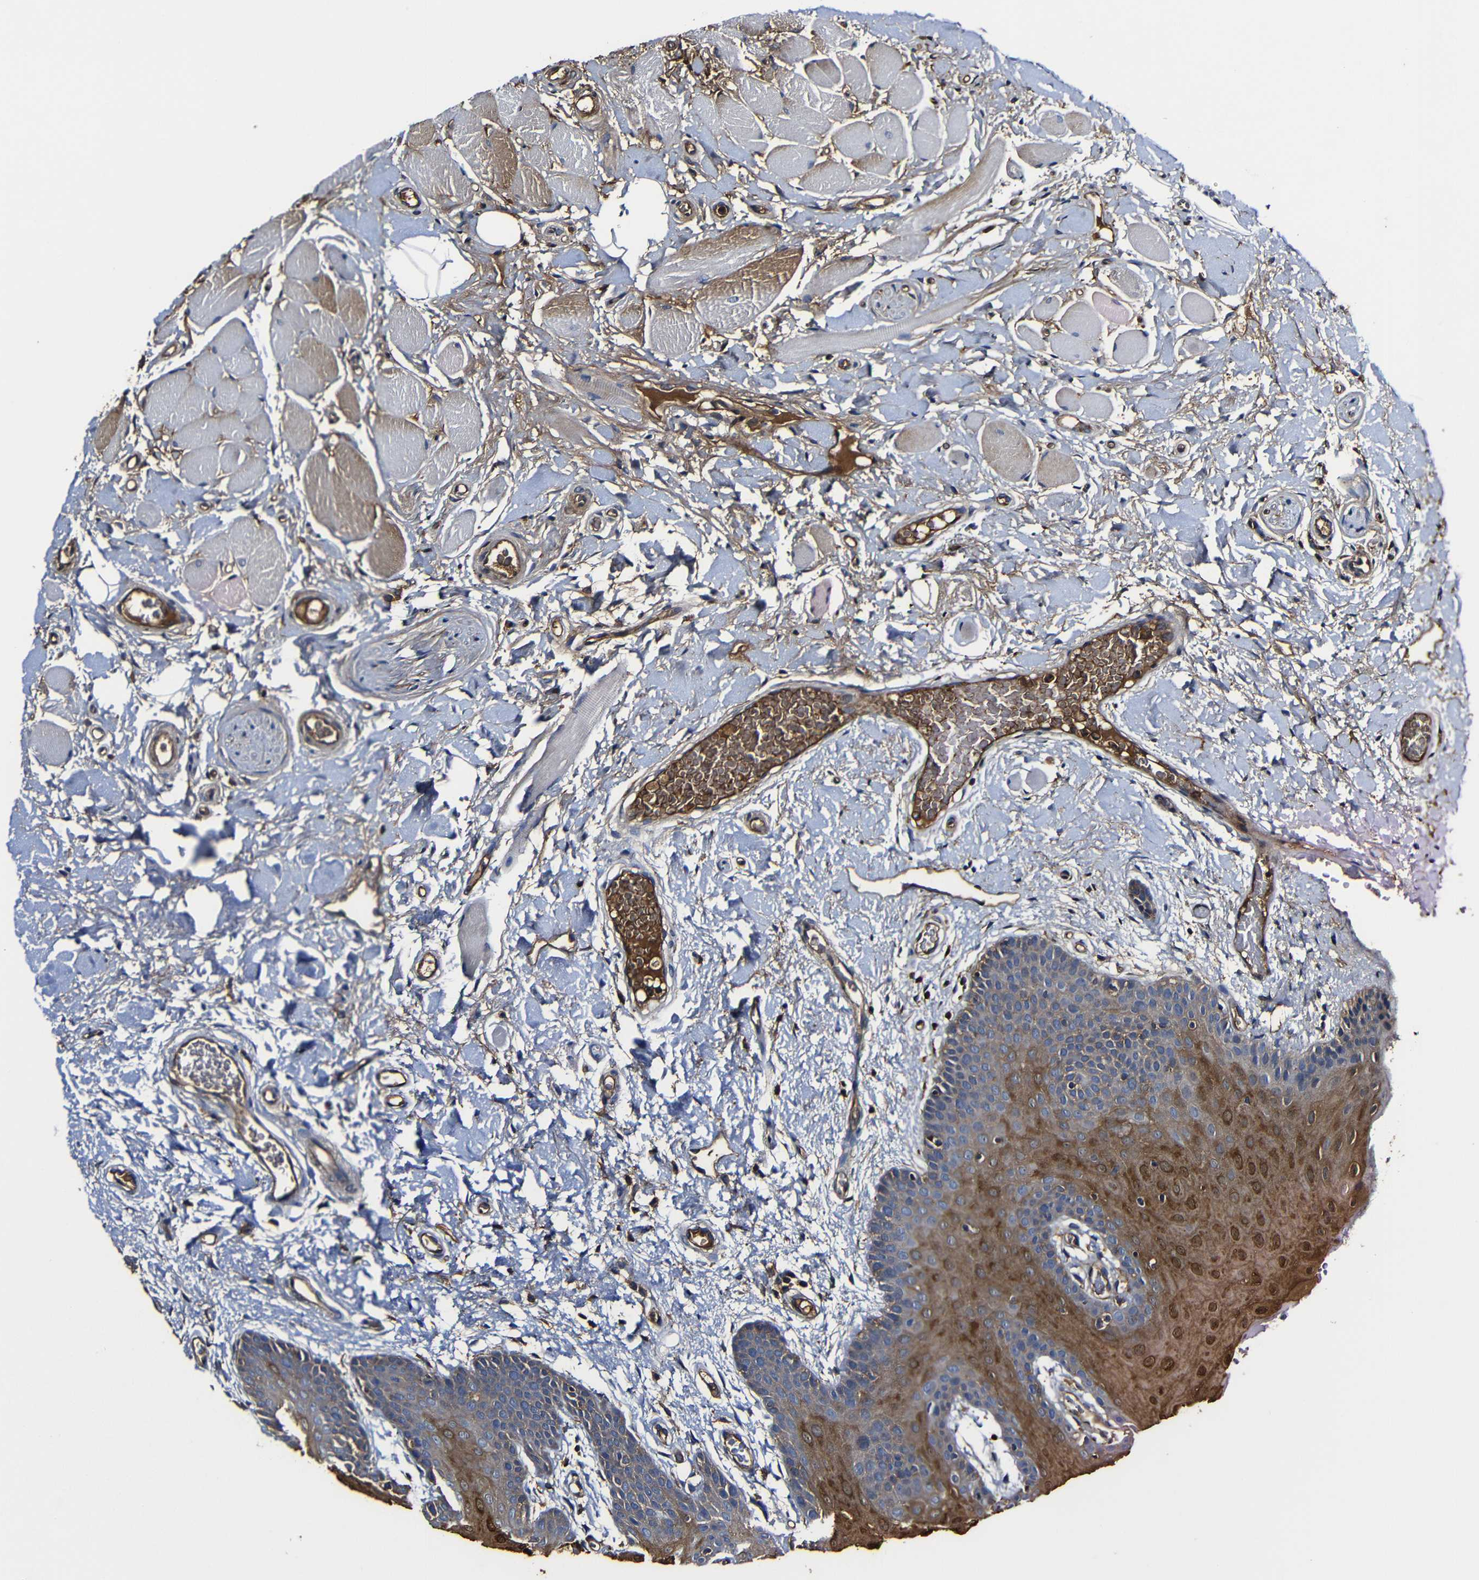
{"staining": {"intensity": "moderate", "quantity": "25%-75%", "location": "cytoplasmic/membranous,nuclear"}, "tissue": "oral mucosa", "cell_type": "Squamous epithelial cells", "image_type": "normal", "snomed": [{"axis": "morphology", "description": "Normal tissue, NOS"}, {"axis": "topography", "description": "Oral tissue"}], "caption": "Squamous epithelial cells reveal medium levels of moderate cytoplasmic/membranous,nuclear staining in about 25%-75% of cells in benign human oral mucosa. (DAB (3,3'-diaminobenzidine) = brown stain, brightfield microscopy at high magnification).", "gene": "MSN", "patient": {"sex": "male", "age": 54}}